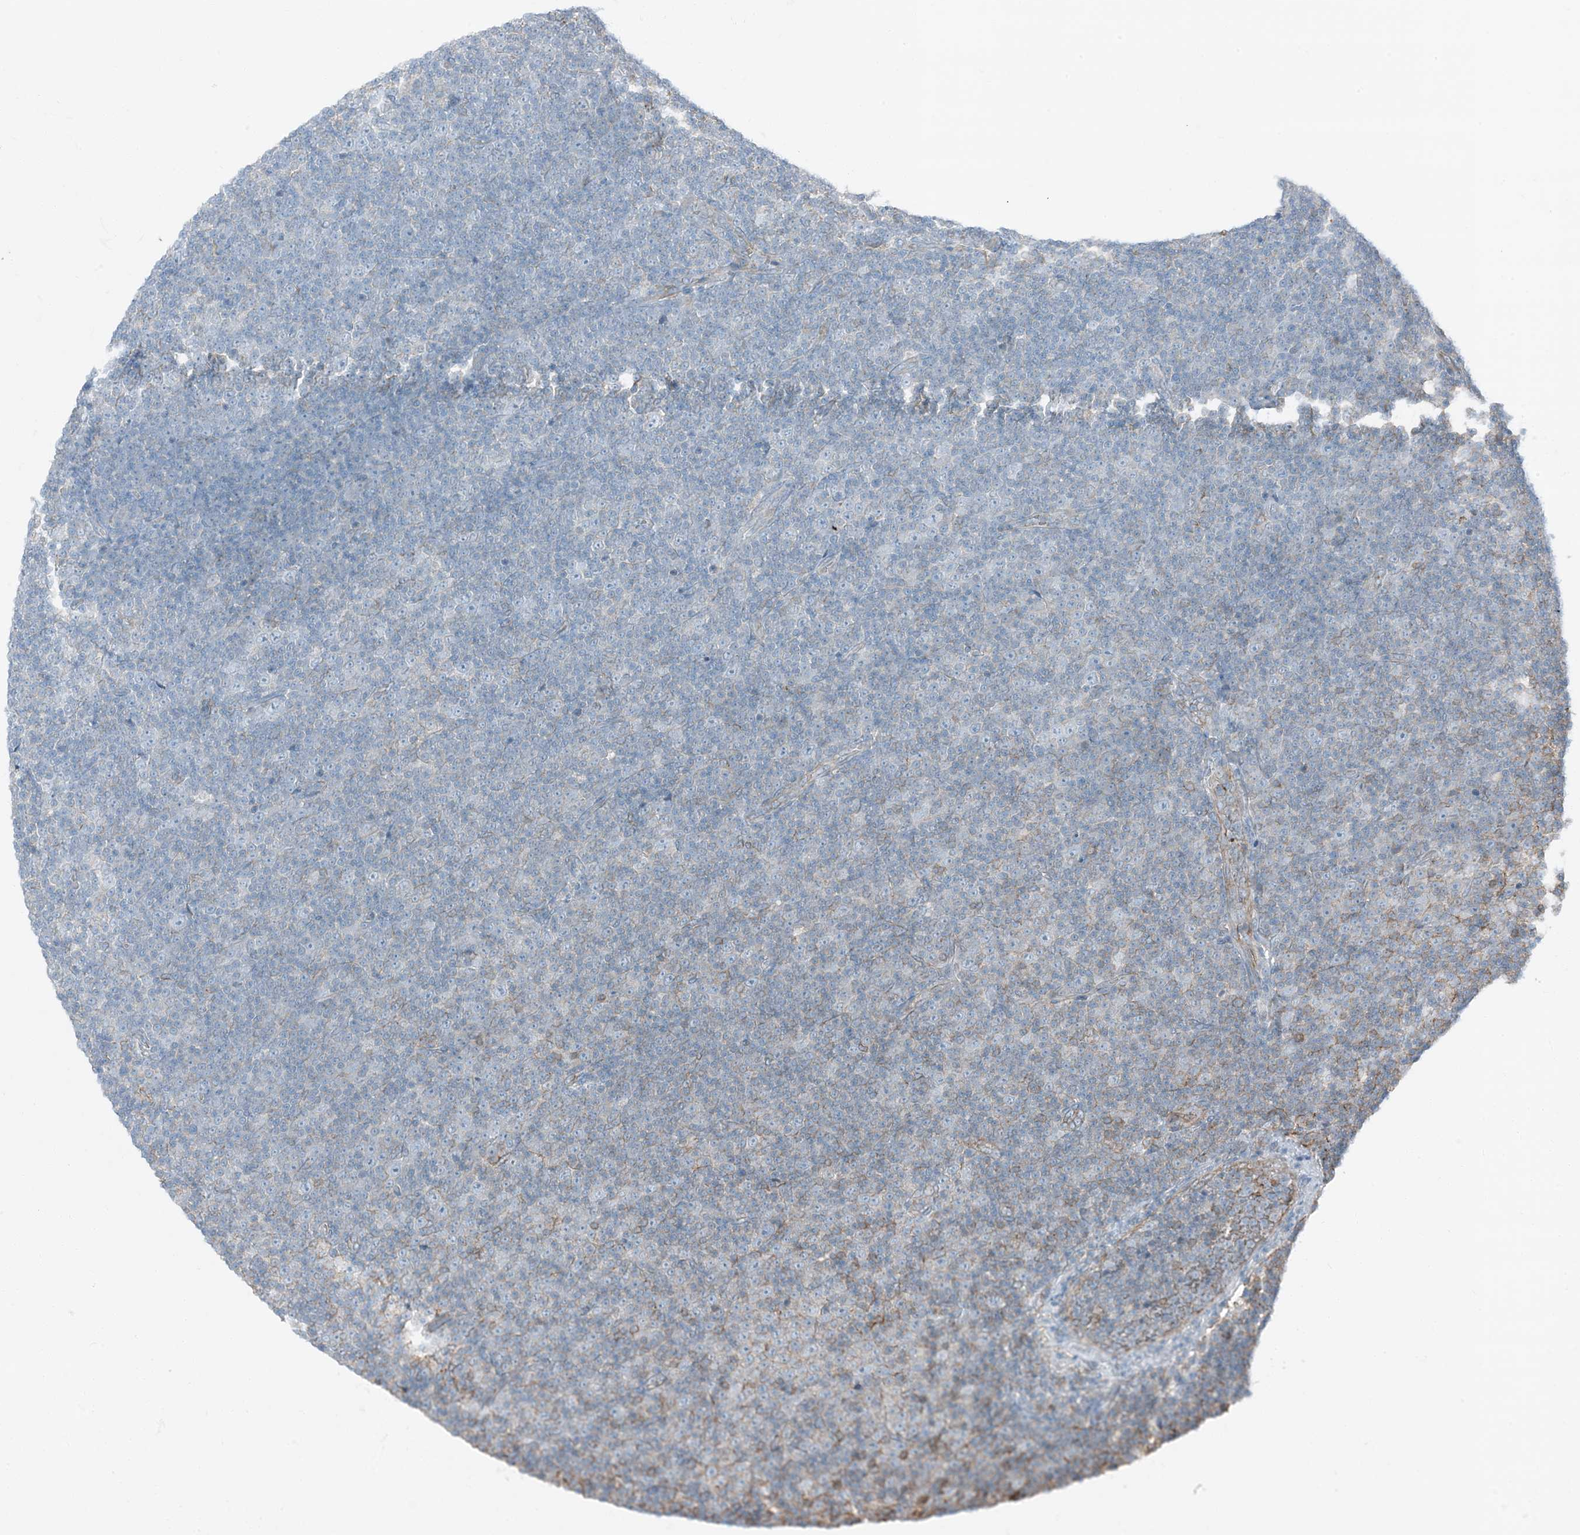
{"staining": {"intensity": "negative", "quantity": "none", "location": "none"}, "tissue": "lymphoma", "cell_type": "Tumor cells", "image_type": "cancer", "snomed": [{"axis": "morphology", "description": "Malignant lymphoma, non-Hodgkin's type, Low grade"}, {"axis": "topography", "description": "Lymph node"}], "caption": "Human lymphoma stained for a protein using immunohistochemistry (IHC) demonstrates no expression in tumor cells.", "gene": "APOBEC3C", "patient": {"sex": "female", "age": 67}}